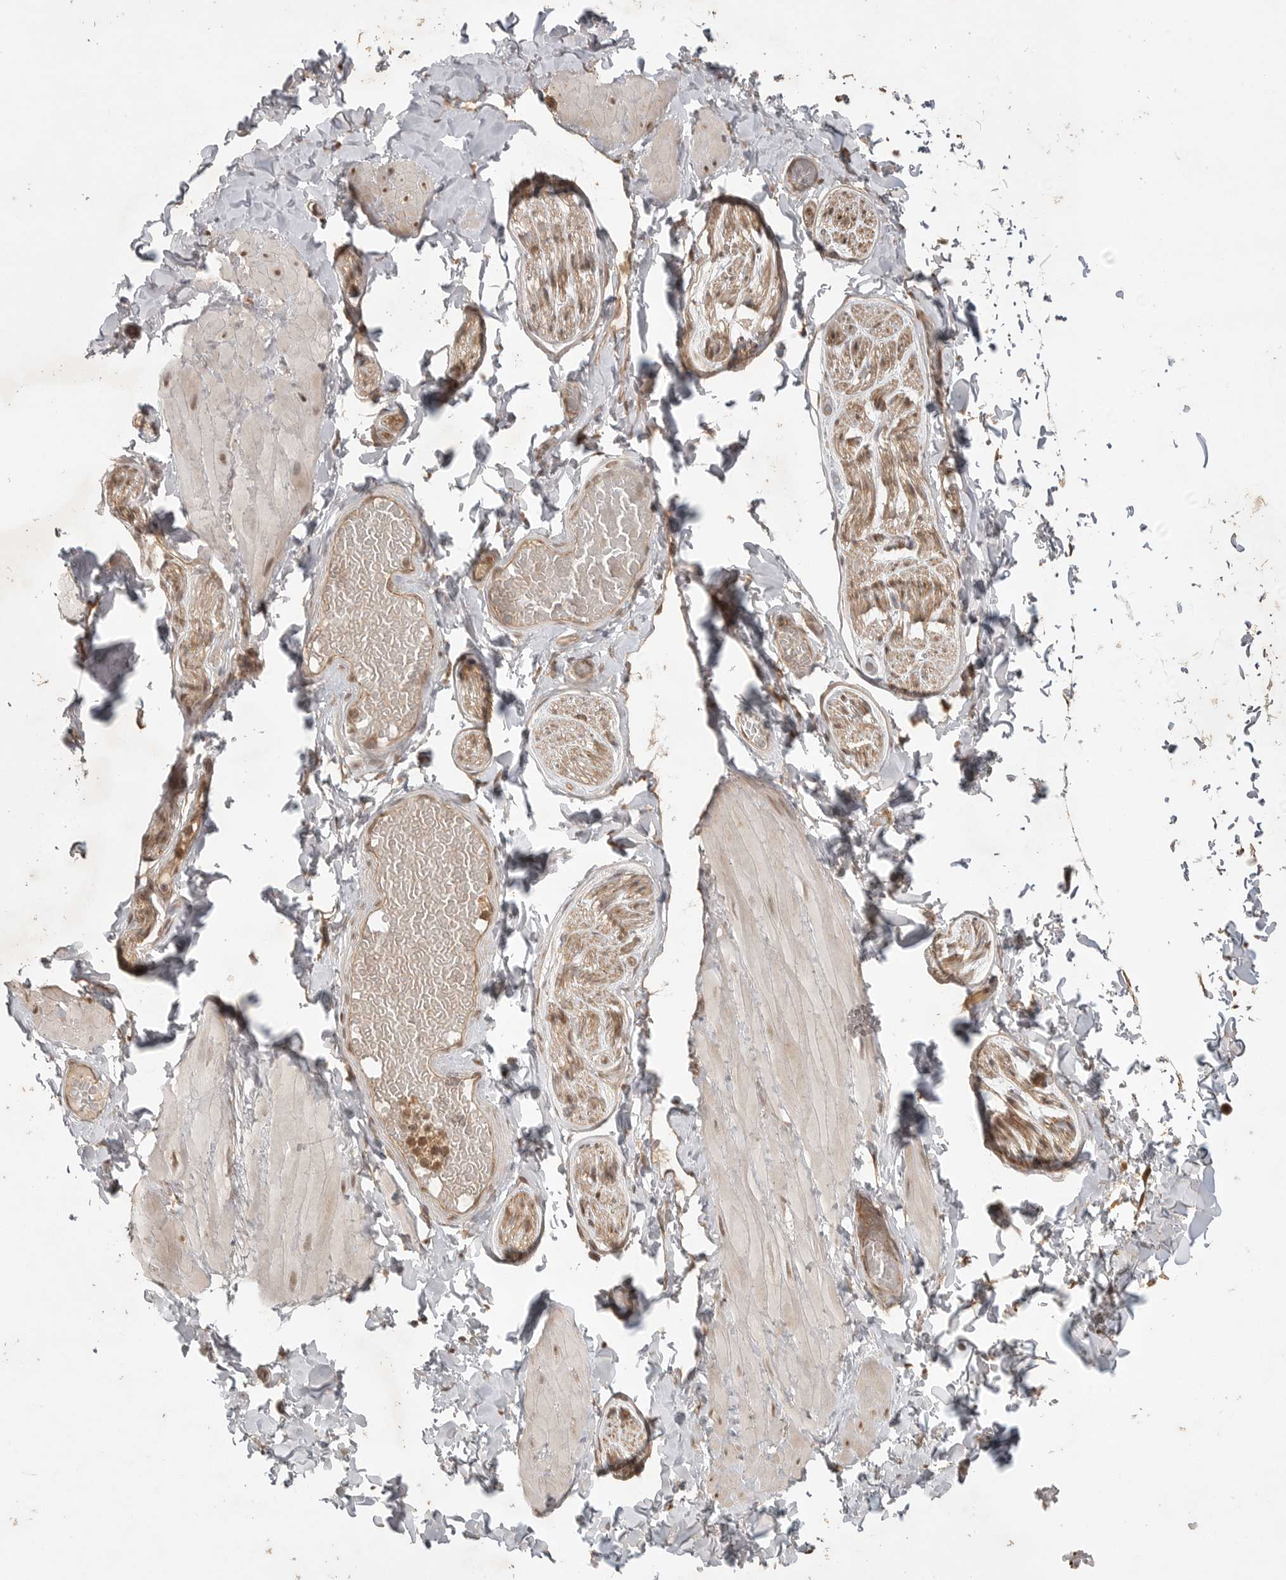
{"staining": {"intensity": "negative", "quantity": "none", "location": "none"}, "tissue": "adipose tissue", "cell_type": "Adipocytes", "image_type": "normal", "snomed": [{"axis": "morphology", "description": "Normal tissue, NOS"}, {"axis": "topography", "description": "Adipose tissue"}, {"axis": "topography", "description": "Vascular tissue"}, {"axis": "topography", "description": "Peripheral nerve tissue"}], "caption": "The IHC image has no significant expression in adipocytes of adipose tissue.", "gene": "ZNF232", "patient": {"sex": "male", "age": 25}}